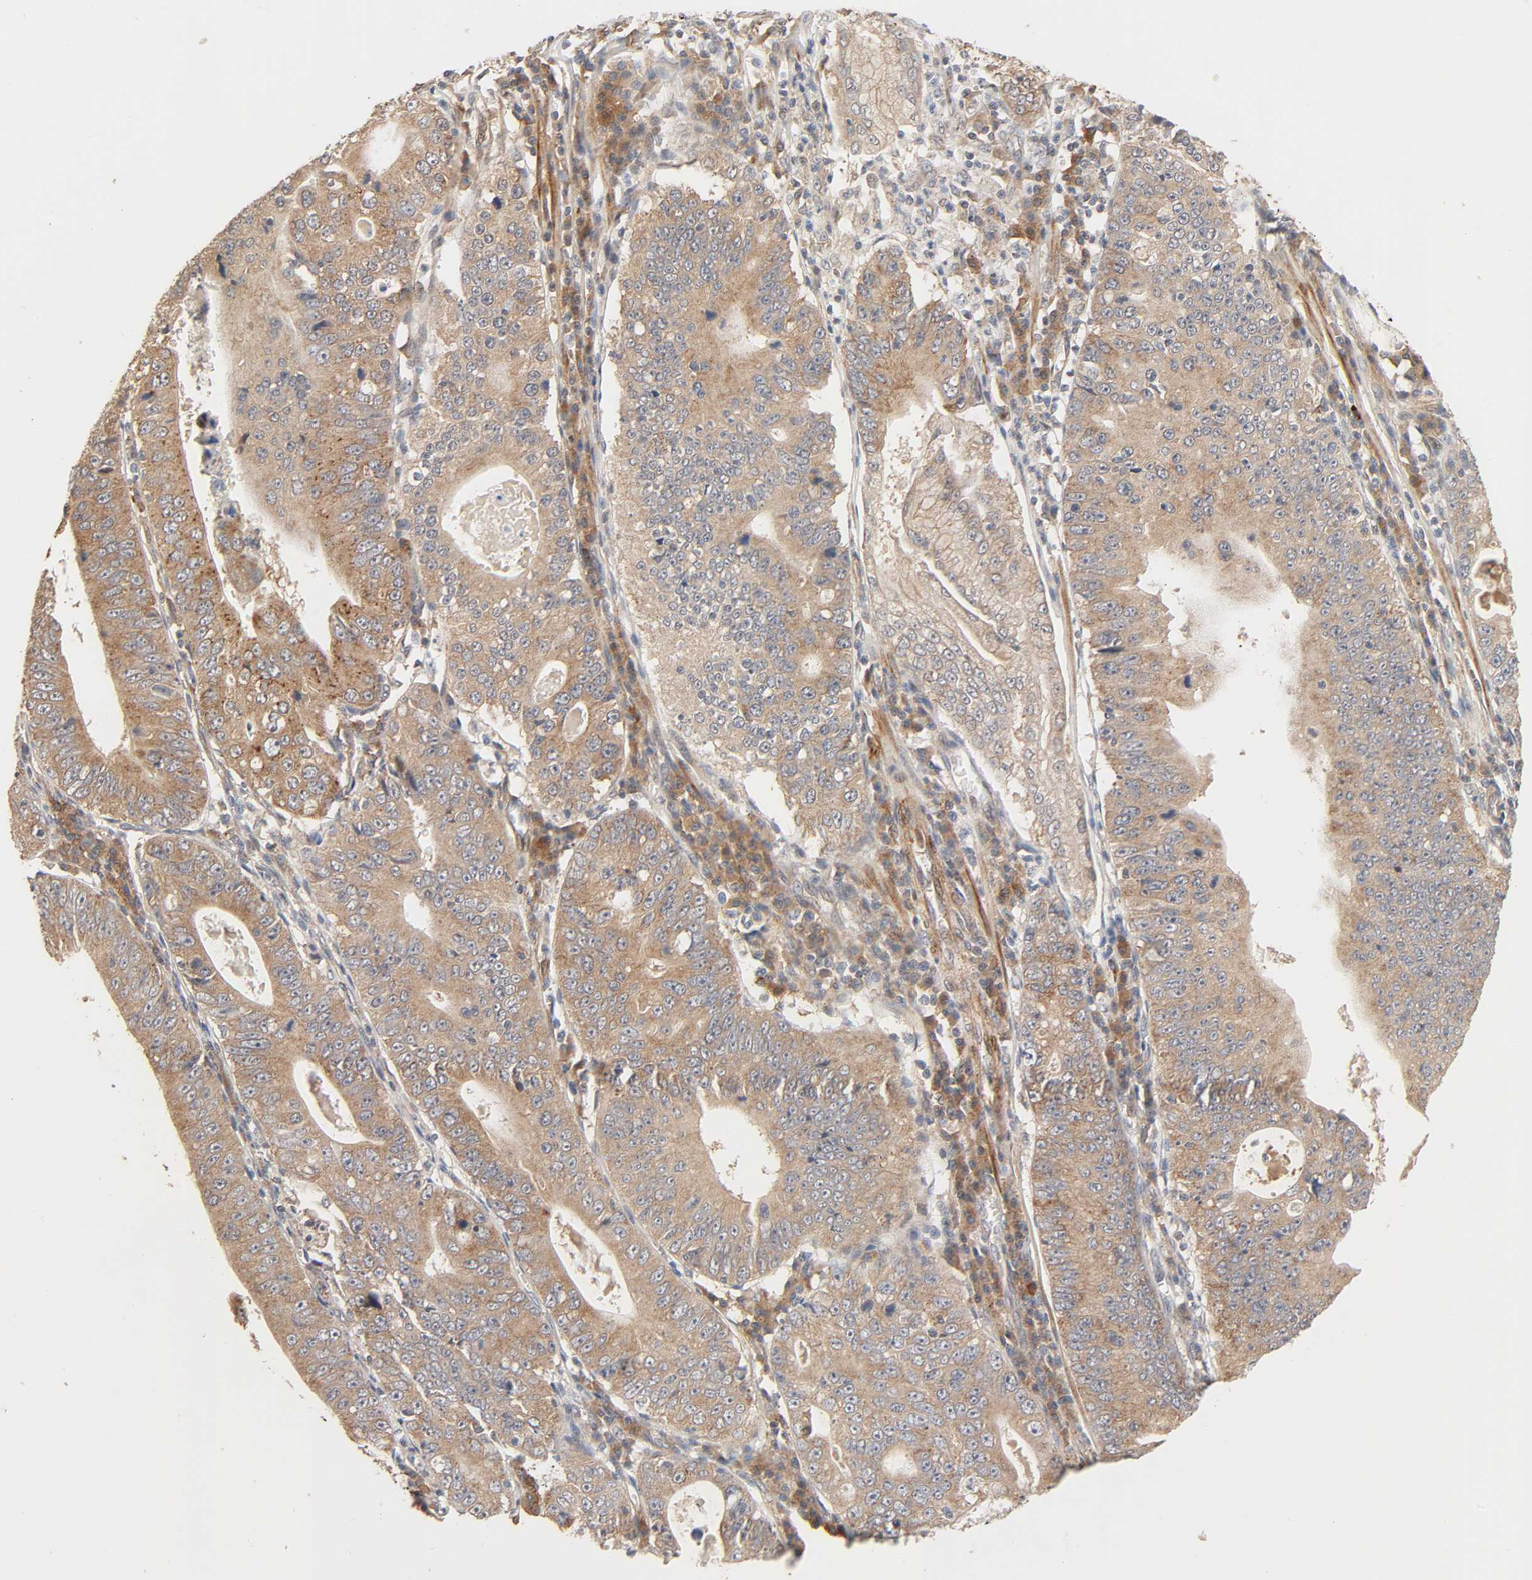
{"staining": {"intensity": "moderate", "quantity": ">75%", "location": "cytoplasmic/membranous"}, "tissue": "stomach cancer", "cell_type": "Tumor cells", "image_type": "cancer", "snomed": [{"axis": "morphology", "description": "Adenocarcinoma, NOS"}, {"axis": "topography", "description": "Stomach"}], "caption": "IHC of human stomach adenocarcinoma exhibits medium levels of moderate cytoplasmic/membranous expression in approximately >75% of tumor cells. The protein of interest is shown in brown color, while the nuclei are stained blue.", "gene": "NEMF", "patient": {"sex": "male", "age": 59}}